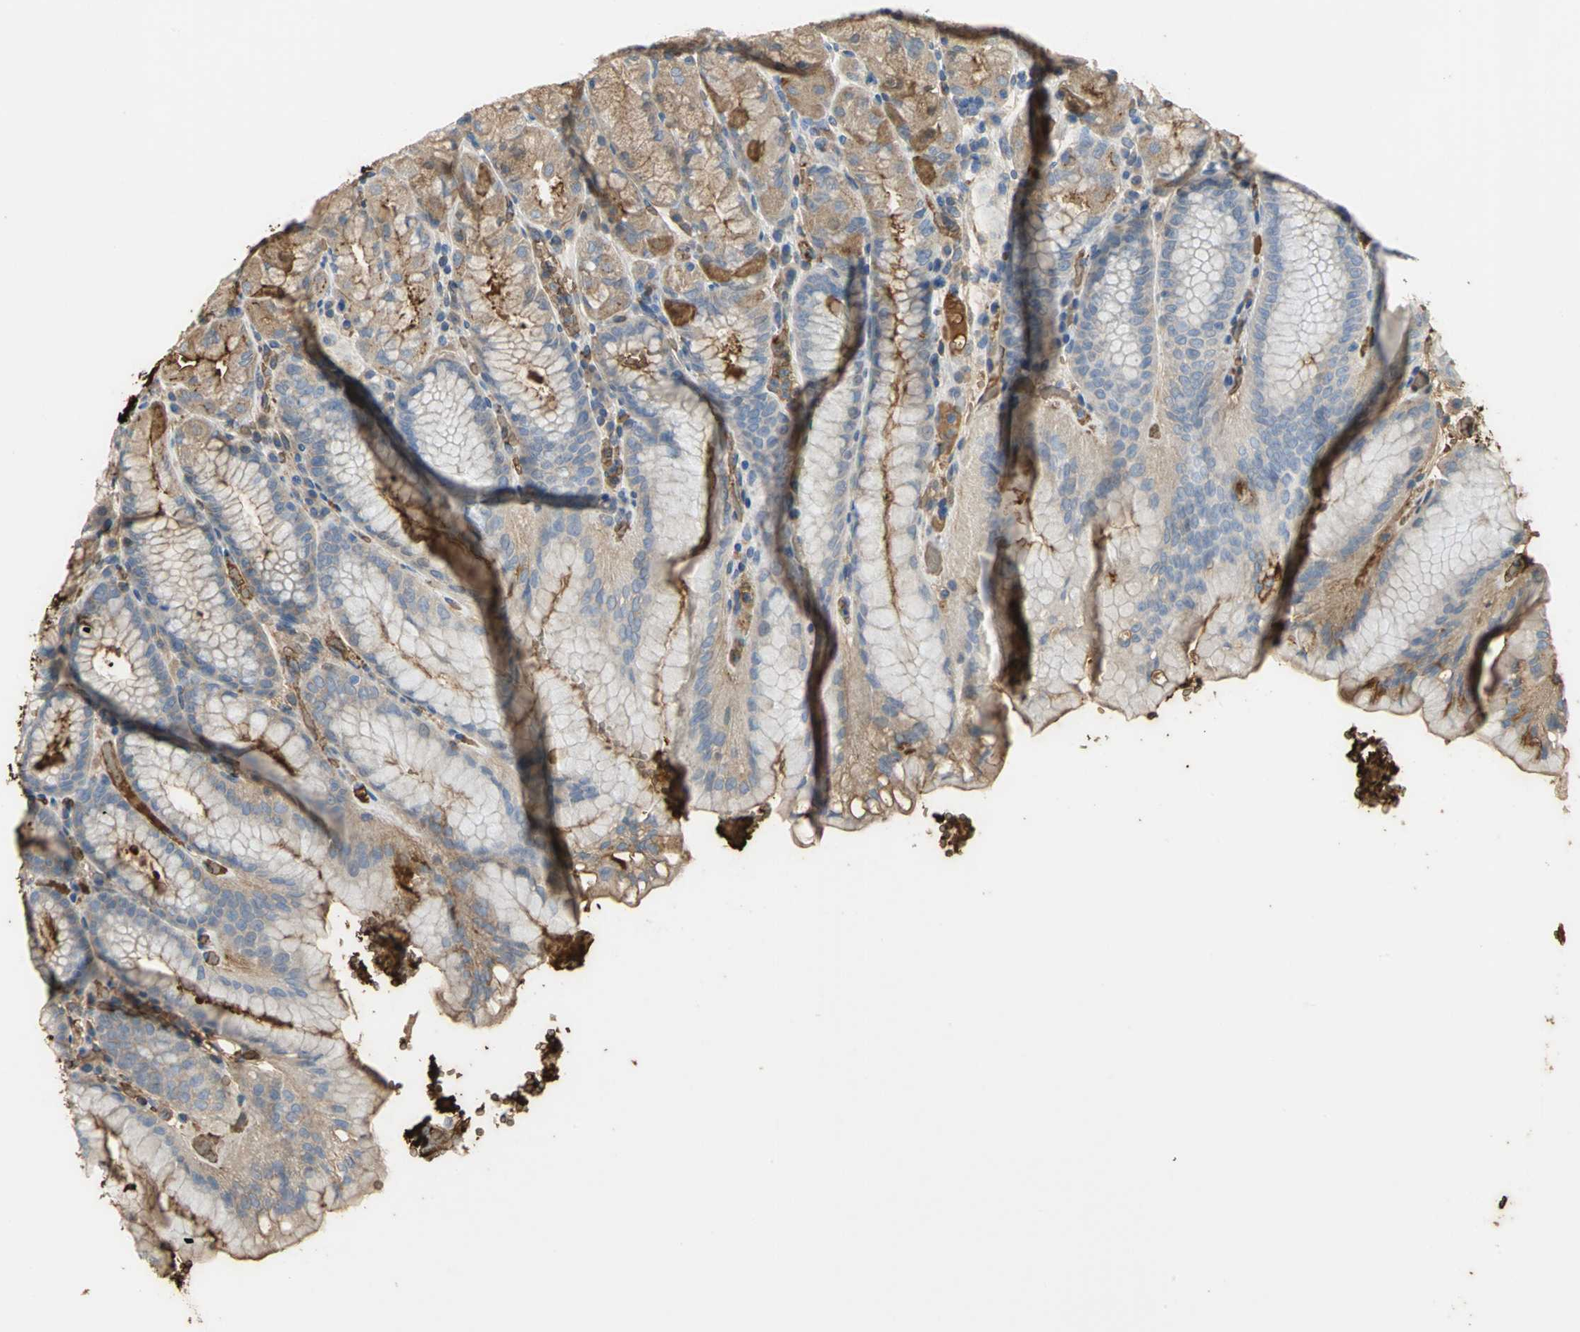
{"staining": {"intensity": "moderate", "quantity": ">75%", "location": "cytoplasmic/membranous"}, "tissue": "stomach", "cell_type": "Glandular cells", "image_type": "normal", "snomed": [{"axis": "morphology", "description": "Normal tissue, NOS"}, {"axis": "topography", "description": "Stomach, upper"}, {"axis": "topography", "description": "Stomach"}], "caption": "A high-resolution image shows IHC staining of unremarkable stomach, which exhibits moderate cytoplasmic/membranous expression in approximately >75% of glandular cells.", "gene": "TREM1", "patient": {"sex": "male", "age": 76}}